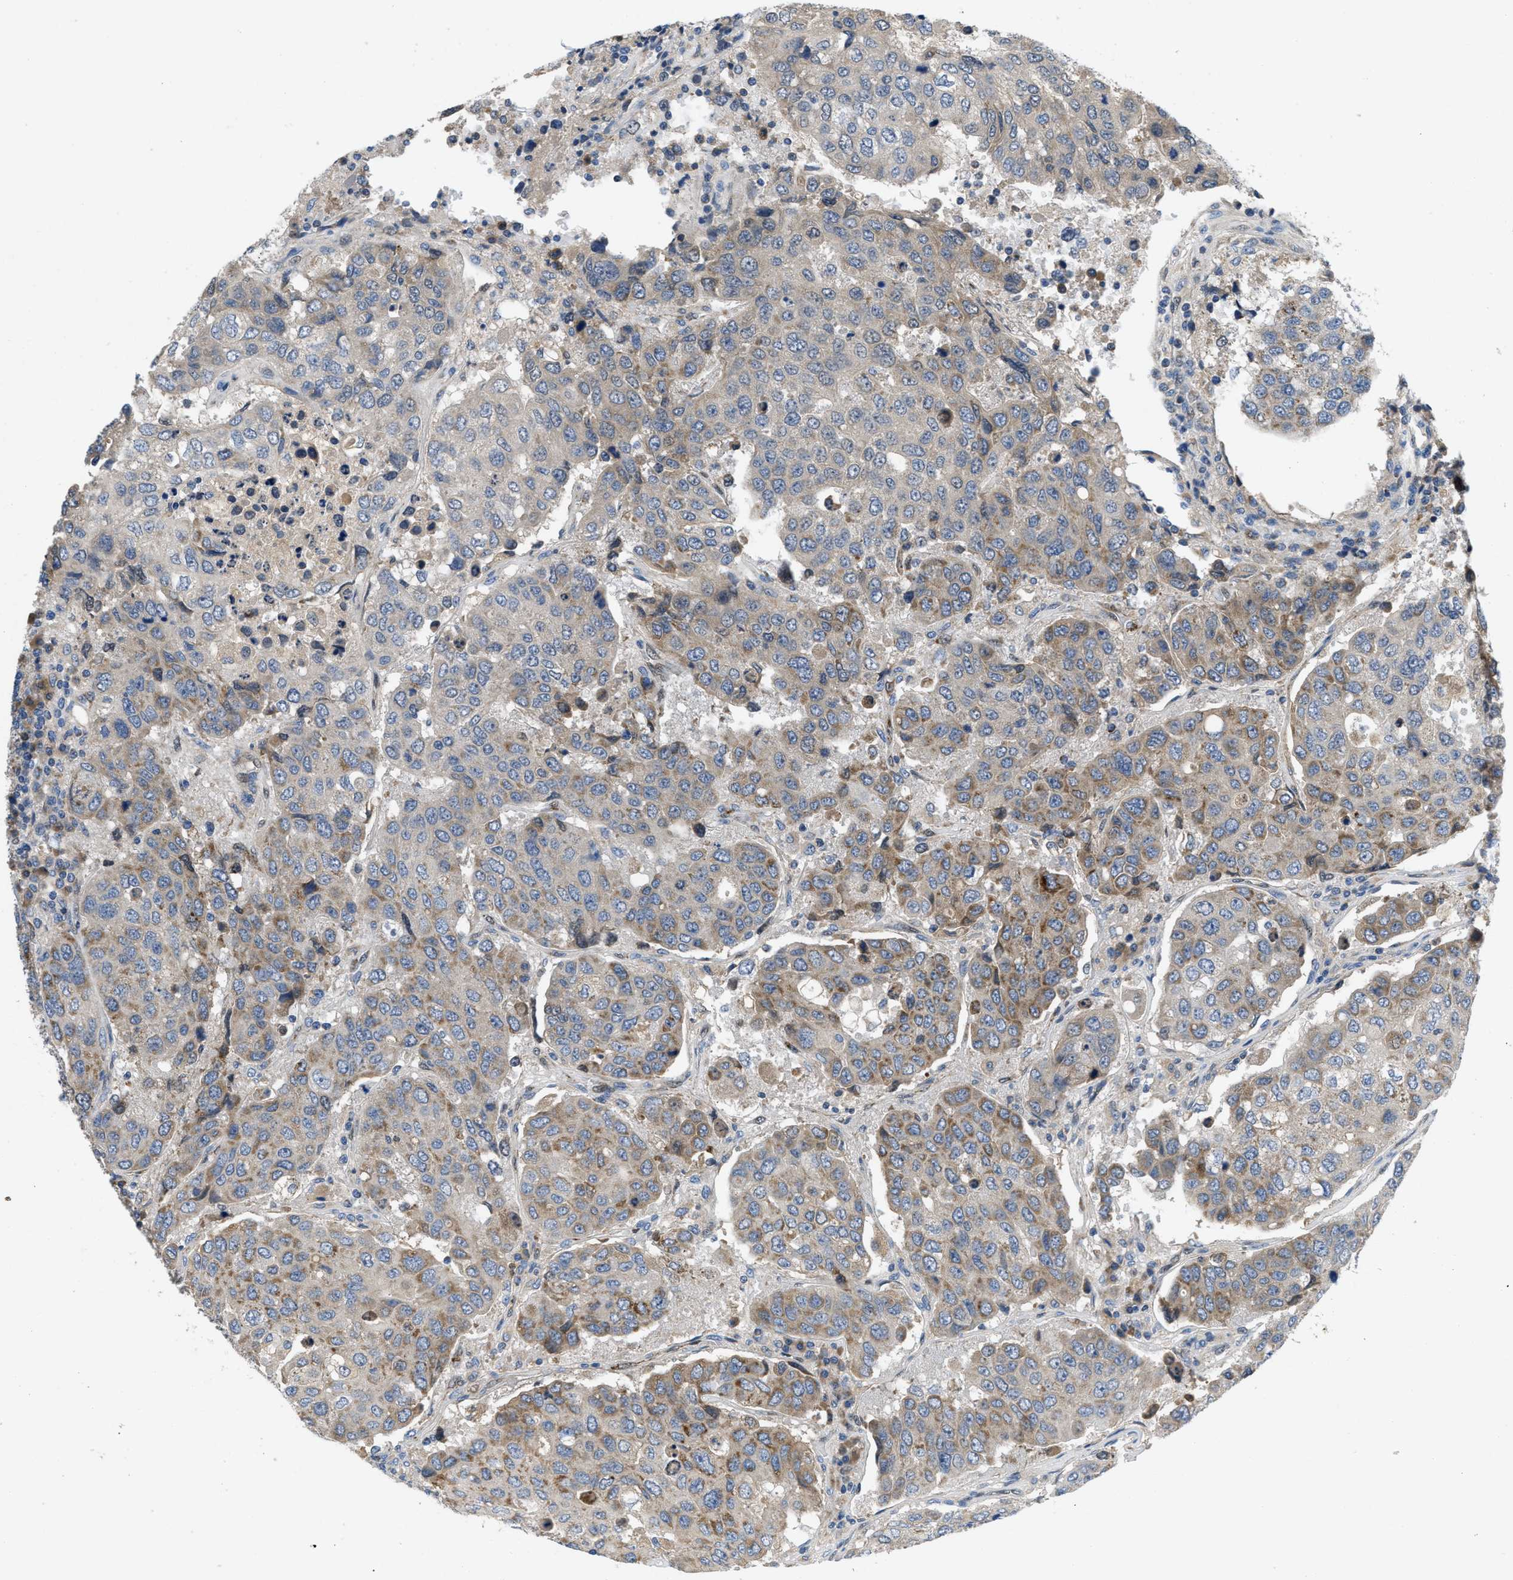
{"staining": {"intensity": "moderate", "quantity": "<25%", "location": "cytoplasmic/membranous"}, "tissue": "urothelial cancer", "cell_type": "Tumor cells", "image_type": "cancer", "snomed": [{"axis": "morphology", "description": "Urothelial carcinoma, High grade"}, {"axis": "topography", "description": "Lymph node"}, {"axis": "topography", "description": "Urinary bladder"}], "caption": "DAB (3,3'-diaminobenzidine) immunohistochemical staining of human high-grade urothelial carcinoma displays moderate cytoplasmic/membranous protein staining in approximately <25% of tumor cells.", "gene": "PNKD", "patient": {"sex": "male", "age": 51}}